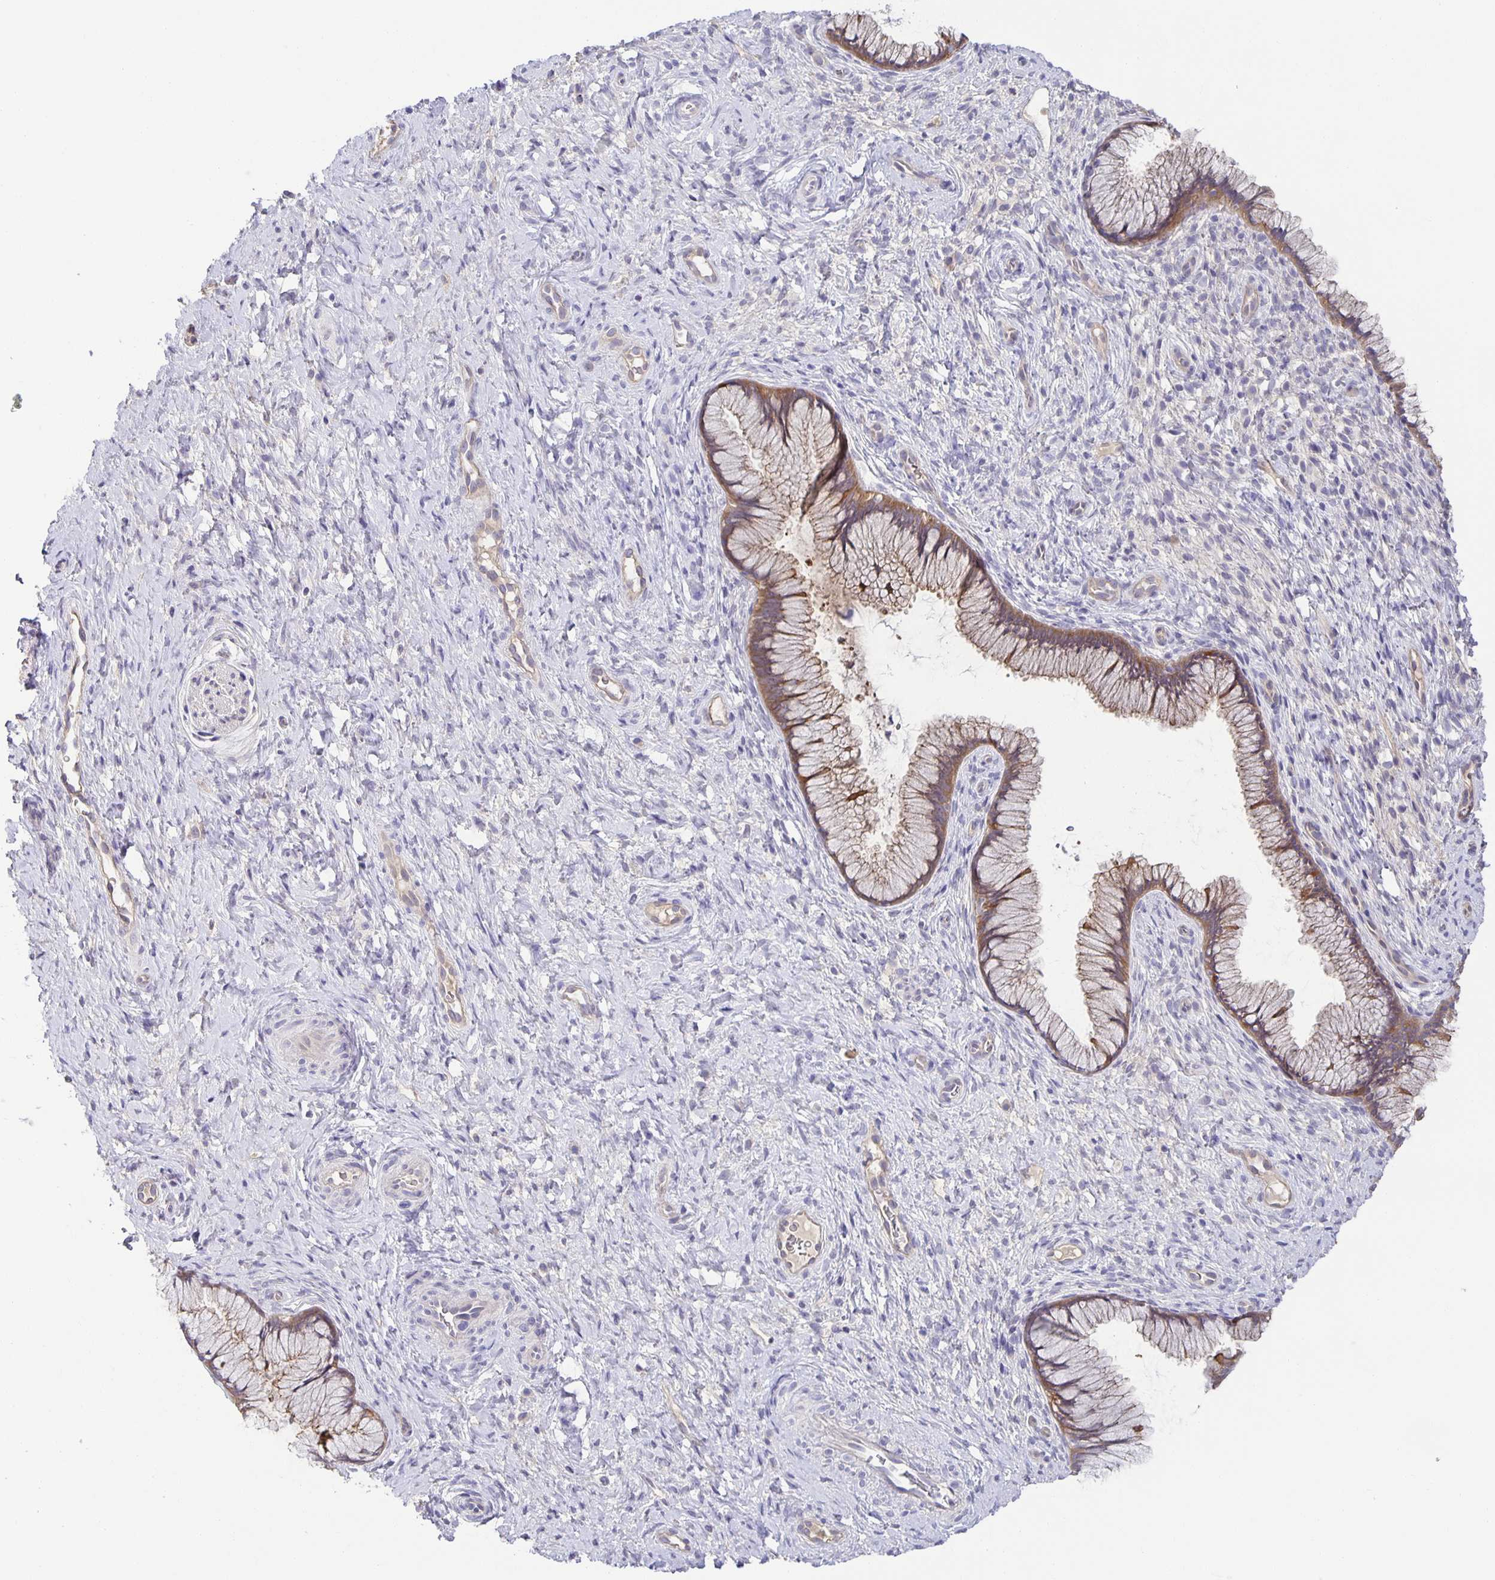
{"staining": {"intensity": "moderate", "quantity": "25%-75%", "location": "cytoplasmic/membranous"}, "tissue": "cervix", "cell_type": "Glandular cells", "image_type": "normal", "snomed": [{"axis": "morphology", "description": "Normal tissue, NOS"}, {"axis": "topography", "description": "Cervix"}], "caption": "Benign cervix reveals moderate cytoplasmic/membranous positivity in approximately 25%-75% of glandular cells The staining is performed using DAB brown chromogen to label protein expression. The nuclei are counter-stained blue using hematoxylin..", "gene": "PTPN3", "patient": {"sex": "female", "age": 34}}